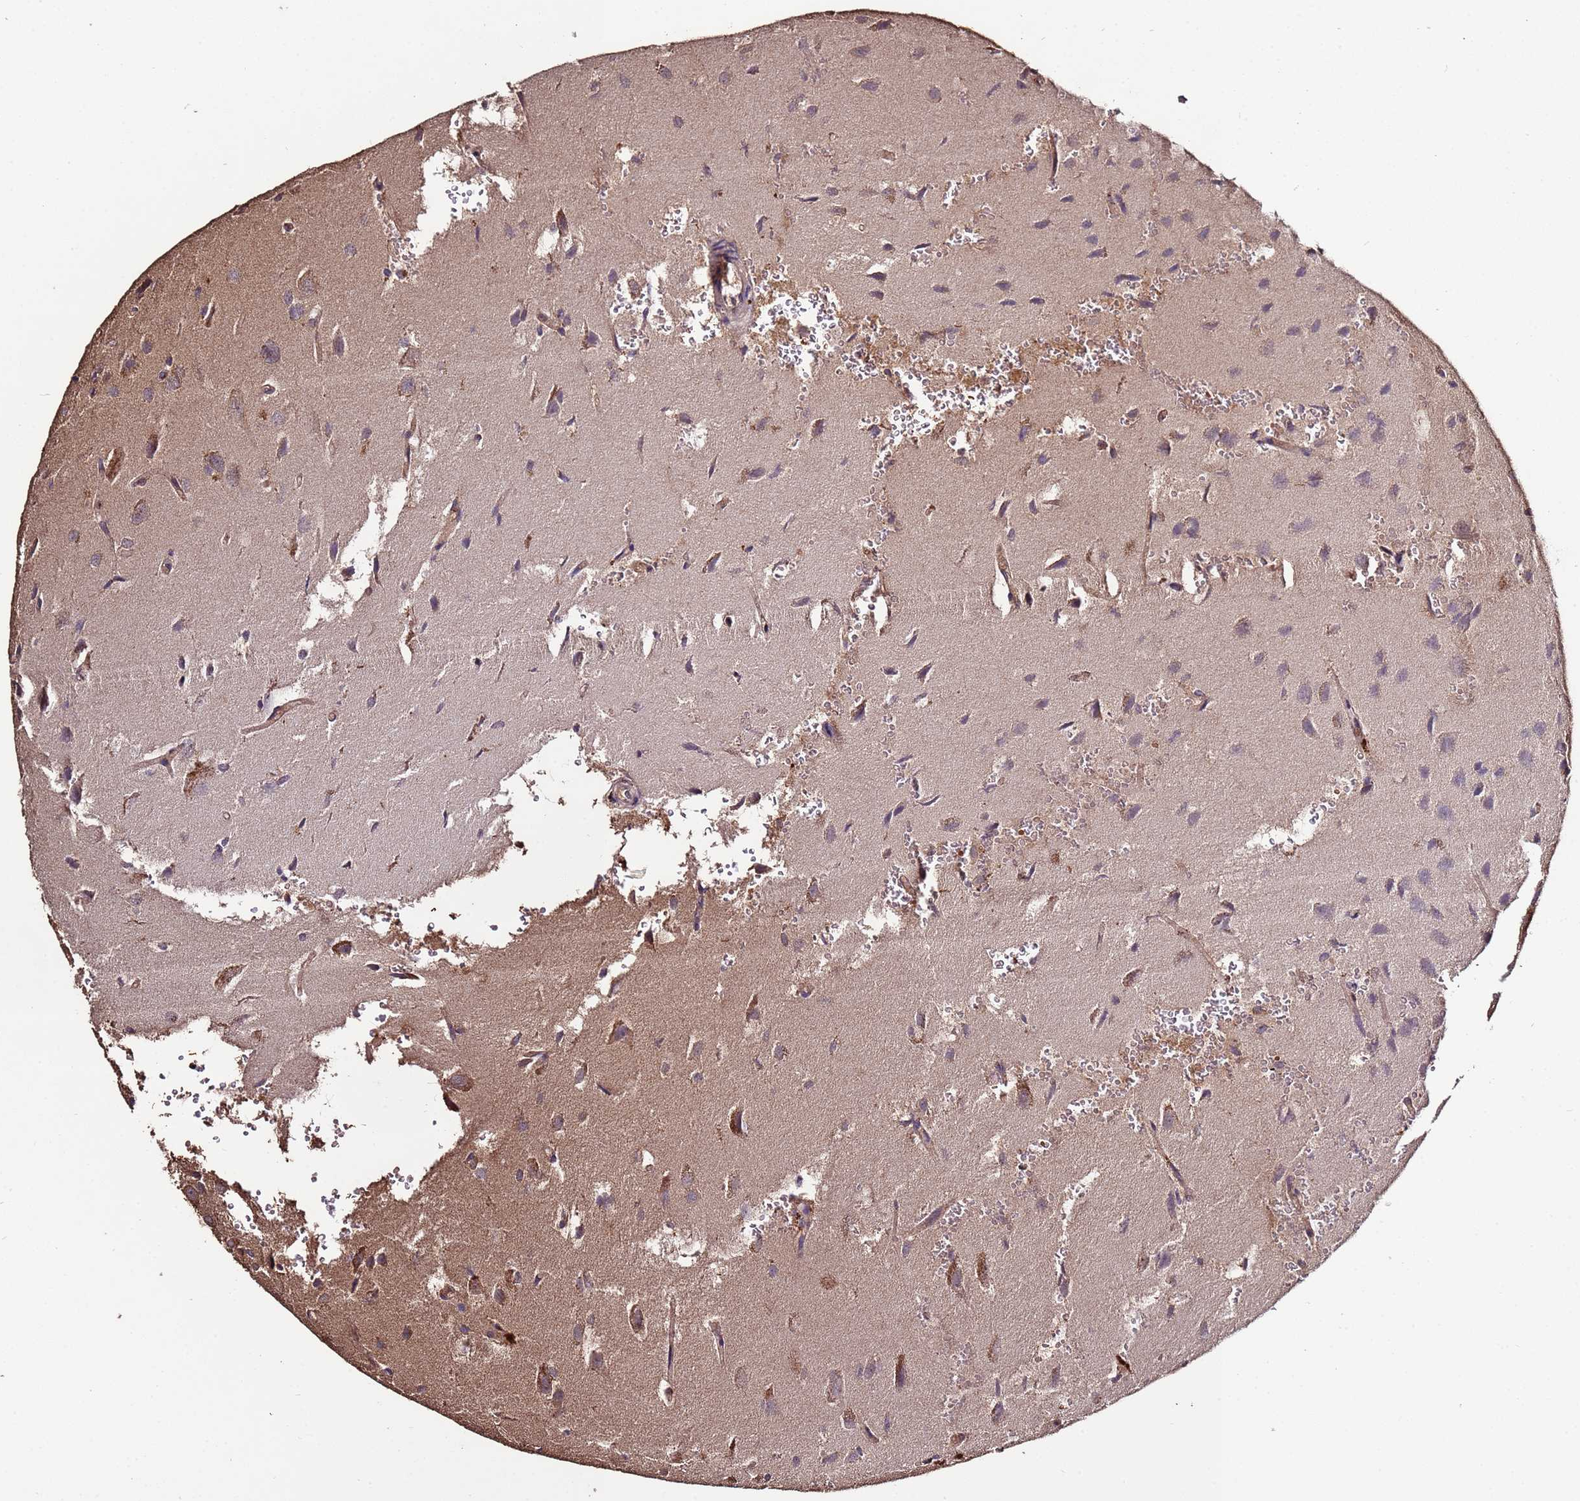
{"staining": {"intensity": "moderate", "quantity": "25%-75%", "location": "cytoplasmic/membranous"}, "tissue": "glioma", "cell_type": "Tumor cells", "image_type": "cancer", "snomed": [{"axis": "morphology", "description": "Glioma, malignant, High grade"}, {"axis": "topography", "description": "Brain"}], "caption": "A brown stain shows moderate cytoplasmic/membranous expression of a protein in human malignant glioma (high-grade) tumor cells.", "gene": "RPS15A", "patient": {"sex": "female", "age": 50}}